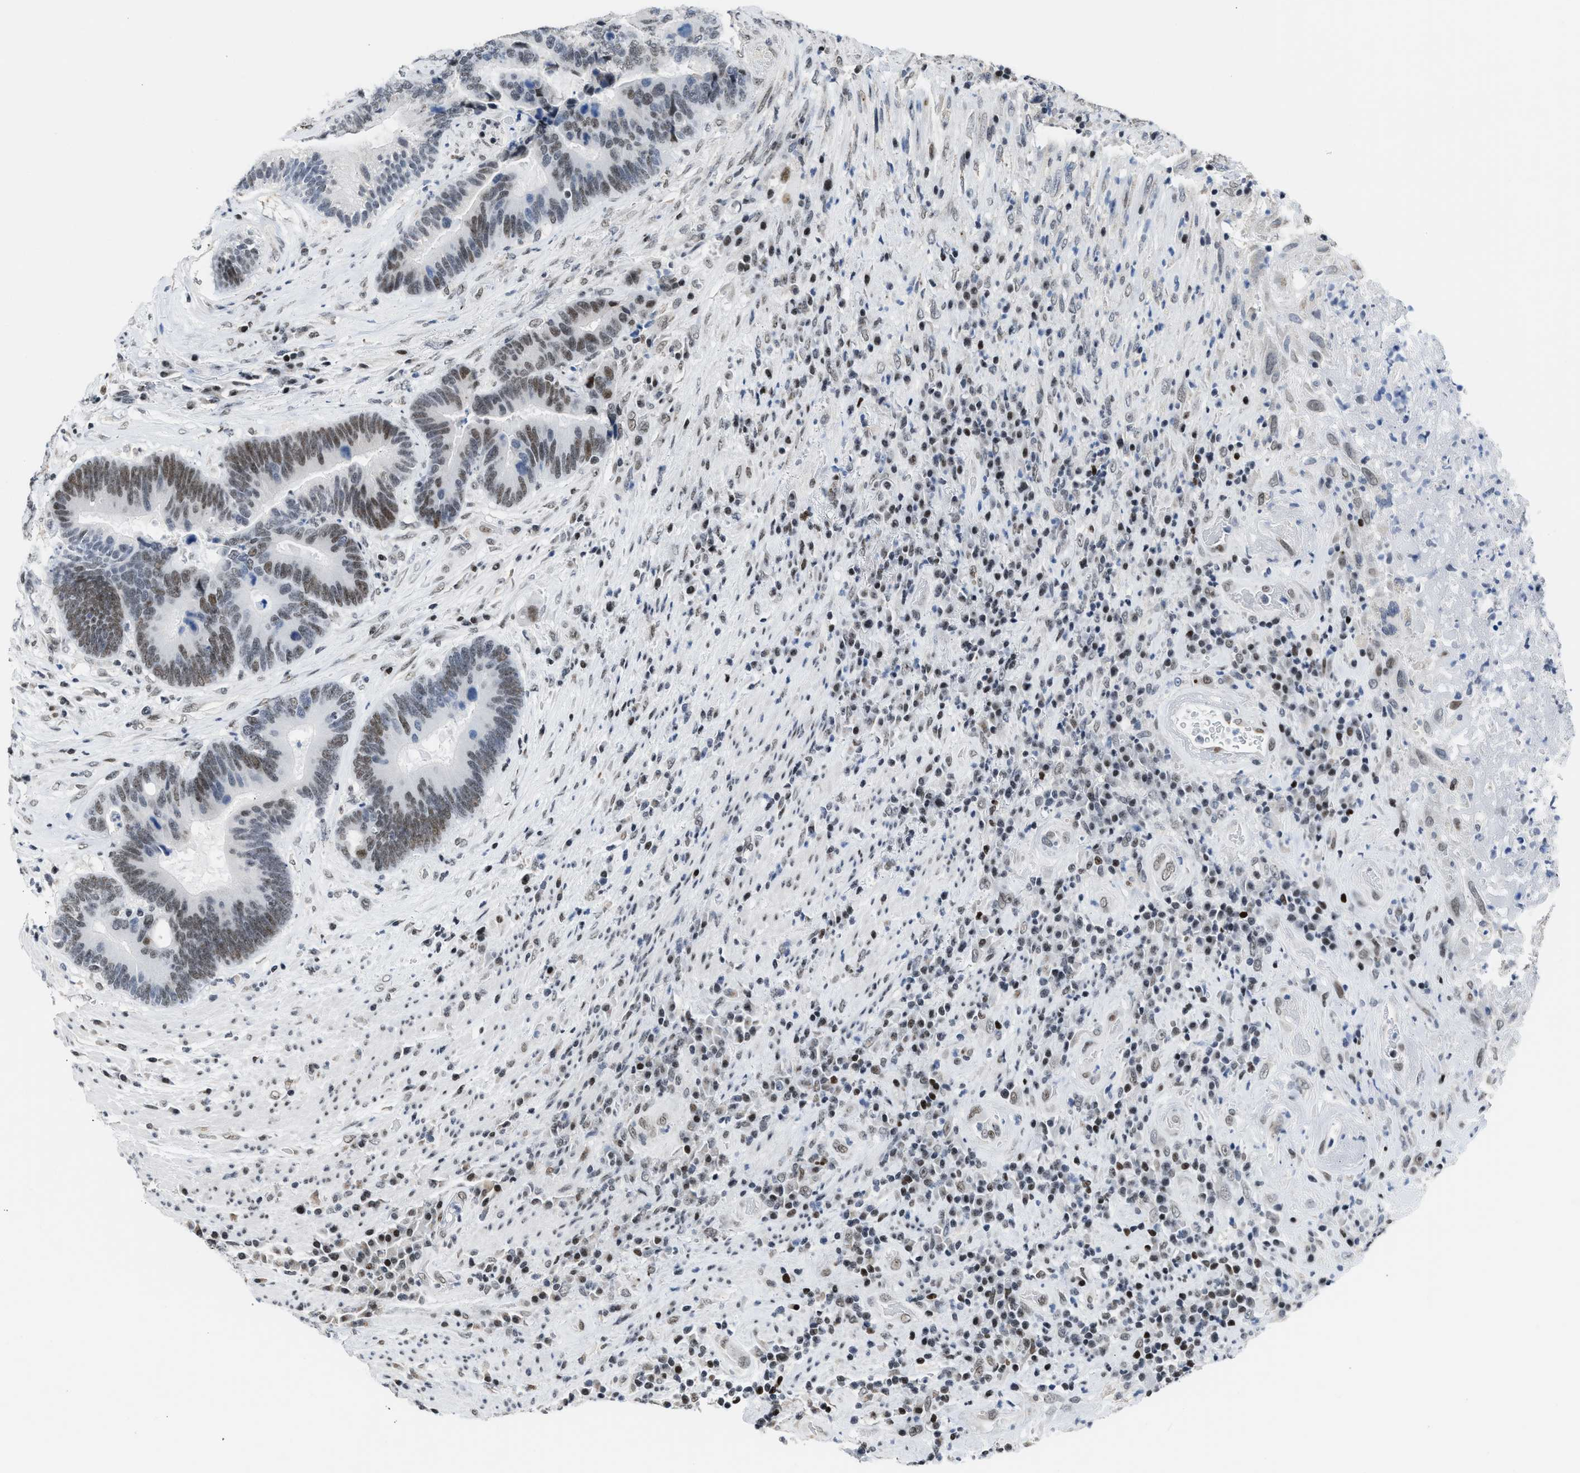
{"staining": {"intensity": "moderate", "quantity": ">75%", "location": "nuclear"}, "tissue": "colorectal cancer", "cell_type": "Tumor cells", "image_type": "cancer", "snomed": [{"axis": "morphology", "description": "Adenocarcinoma, NOS"}, {"axis": "topography", "description": "Rectum"}], "caption": "A photomicrograph of human colorectal cancer stained for a protein shows moderate nuclear brown staining in tumor cells. (DAB = brown stain, brightfield microscopy at high magnification).", "gene": "TERF2IP", "patient": {"sex": "female", "age": 89}}